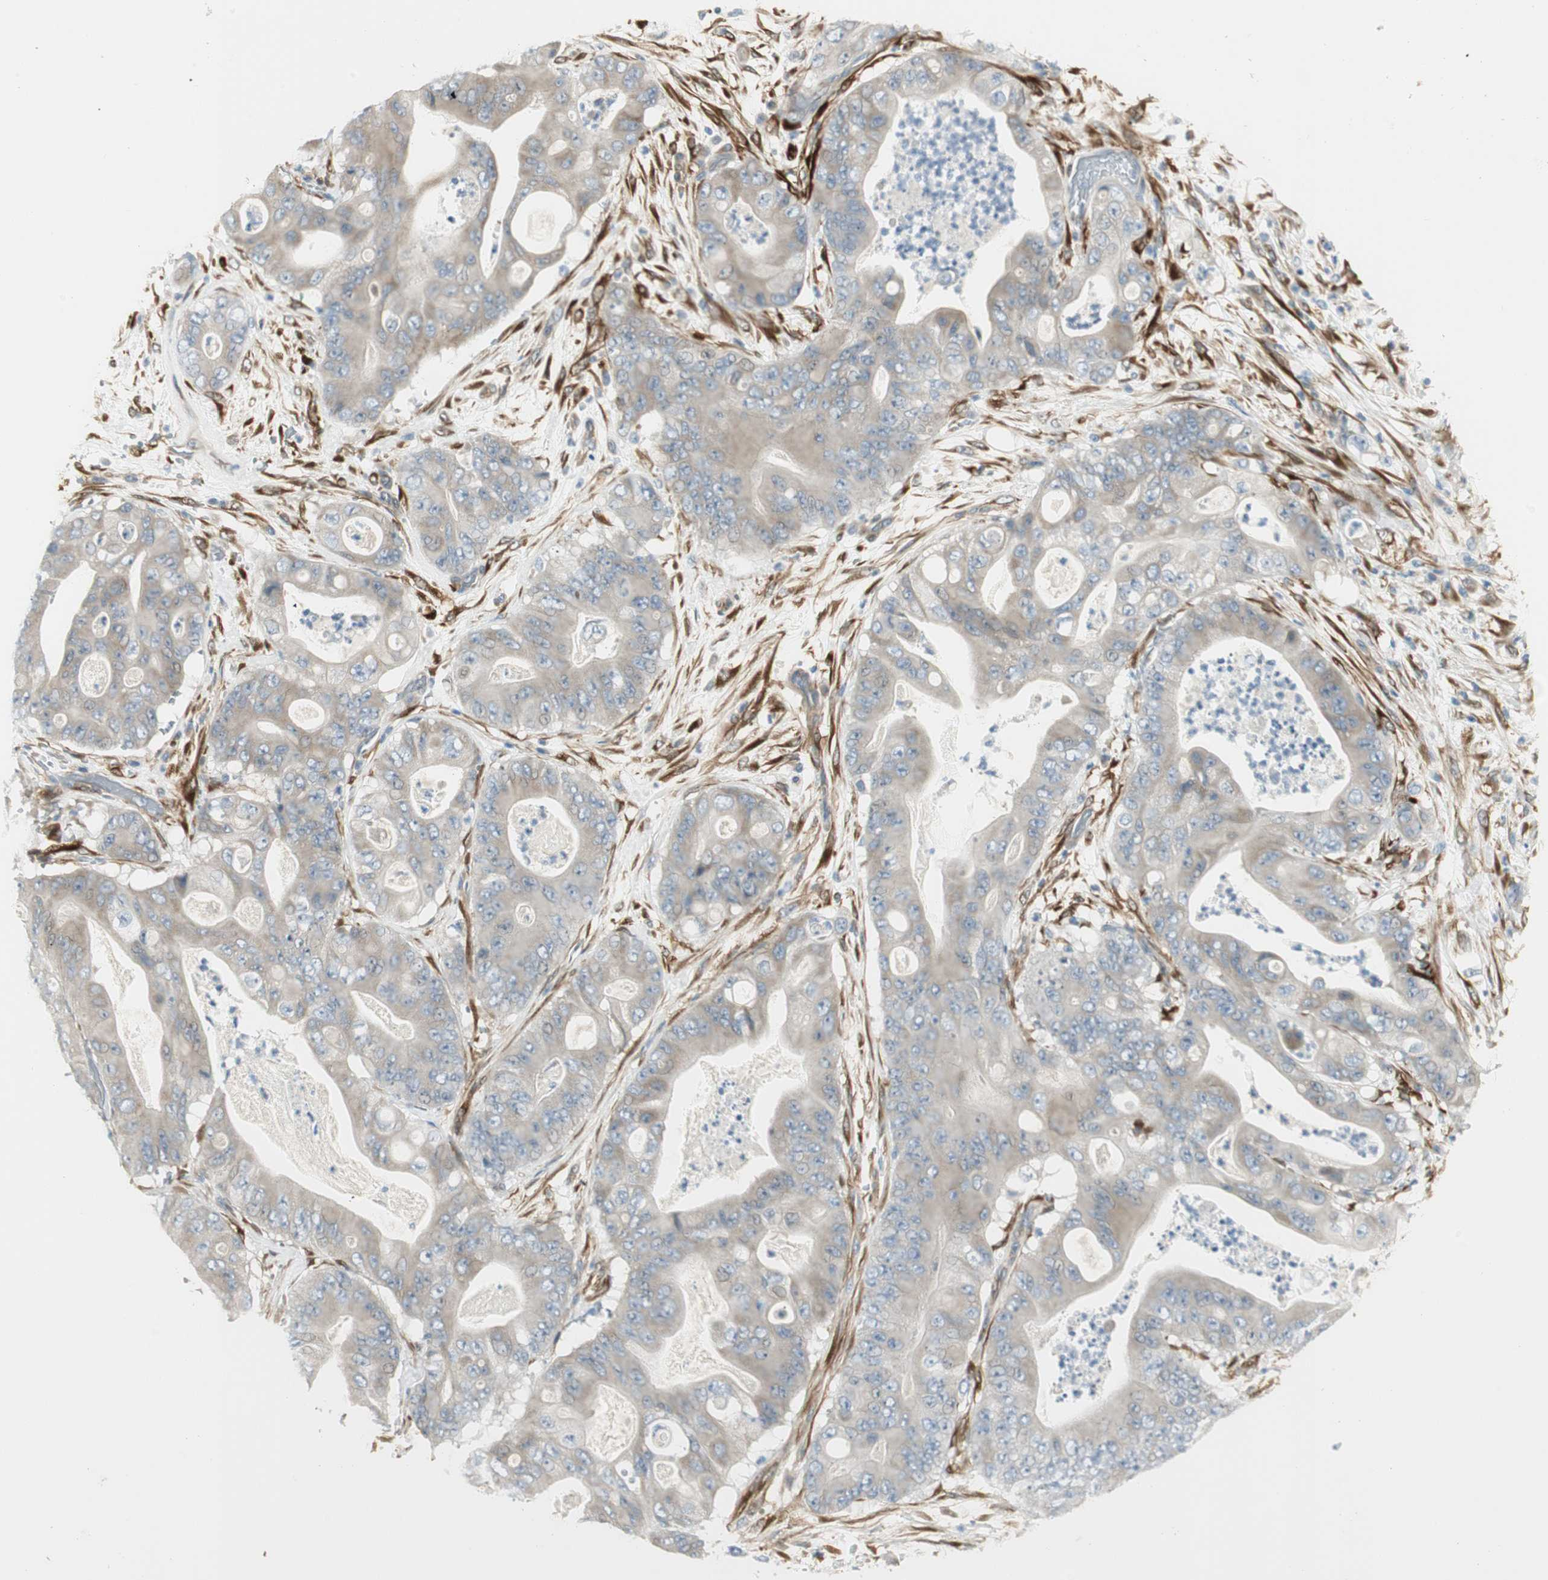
{"staining": {"intensity": "negative", "quantity": "none", "location": "none"}, "tissue": "stomach cancer", "cell_type": "Tumor cells", "image_type": "cancer", "snomed": [{"axis": "morphology", "description": "Adenocarcinoma, NOS"}, {"axis": "topography", "description": "Stomach"}], "caption": "DAB immunohistochemical staining of adenocarcinoma (stomach) displays no significant positivity in tumor cells.", "gene": "STON1-GTF2A1L", "patient": {"sex": "female", "age": 73}}